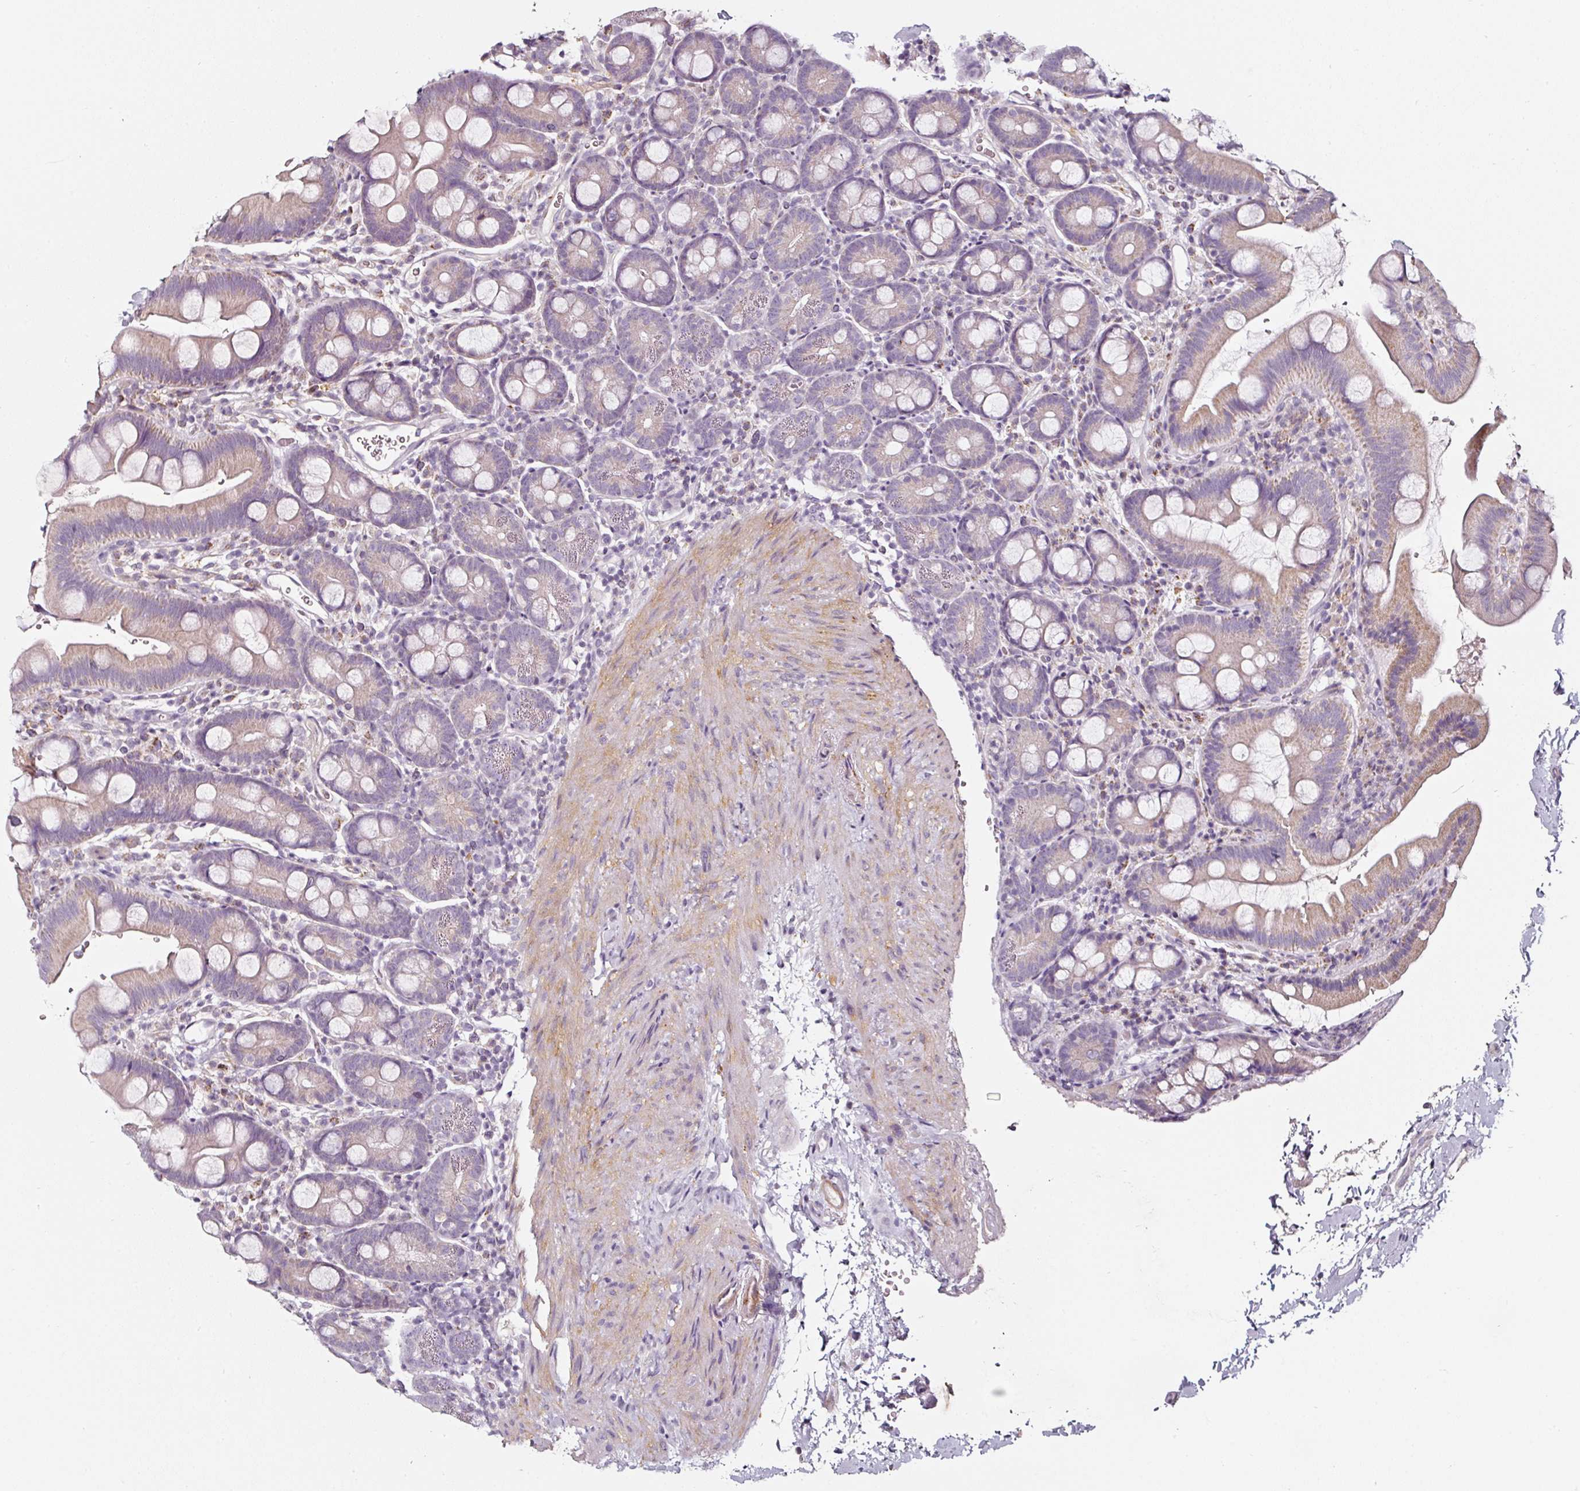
{"staining": {"intensity": "weak", "quantity": "25%-75%", "location": "cytoplasmic/membranous"}, "tissue": "small intestine", "cell_type": "Glandular cells", "image_type": "normal", "snomed": [{"axis": "morphology", "description": "Normal tissue, NOS"}, {"axis": "topography", "description": "Small intestine"}], "caption": "Immunohistochemistry (IHC) (DAB) staining of benign small intestine displays weak cytoplasmic/membranous protein expression in approximately 25%-75% of glandular cells.", "gene": "CAP2", "patient": {"sex": "female", "age": 68}}